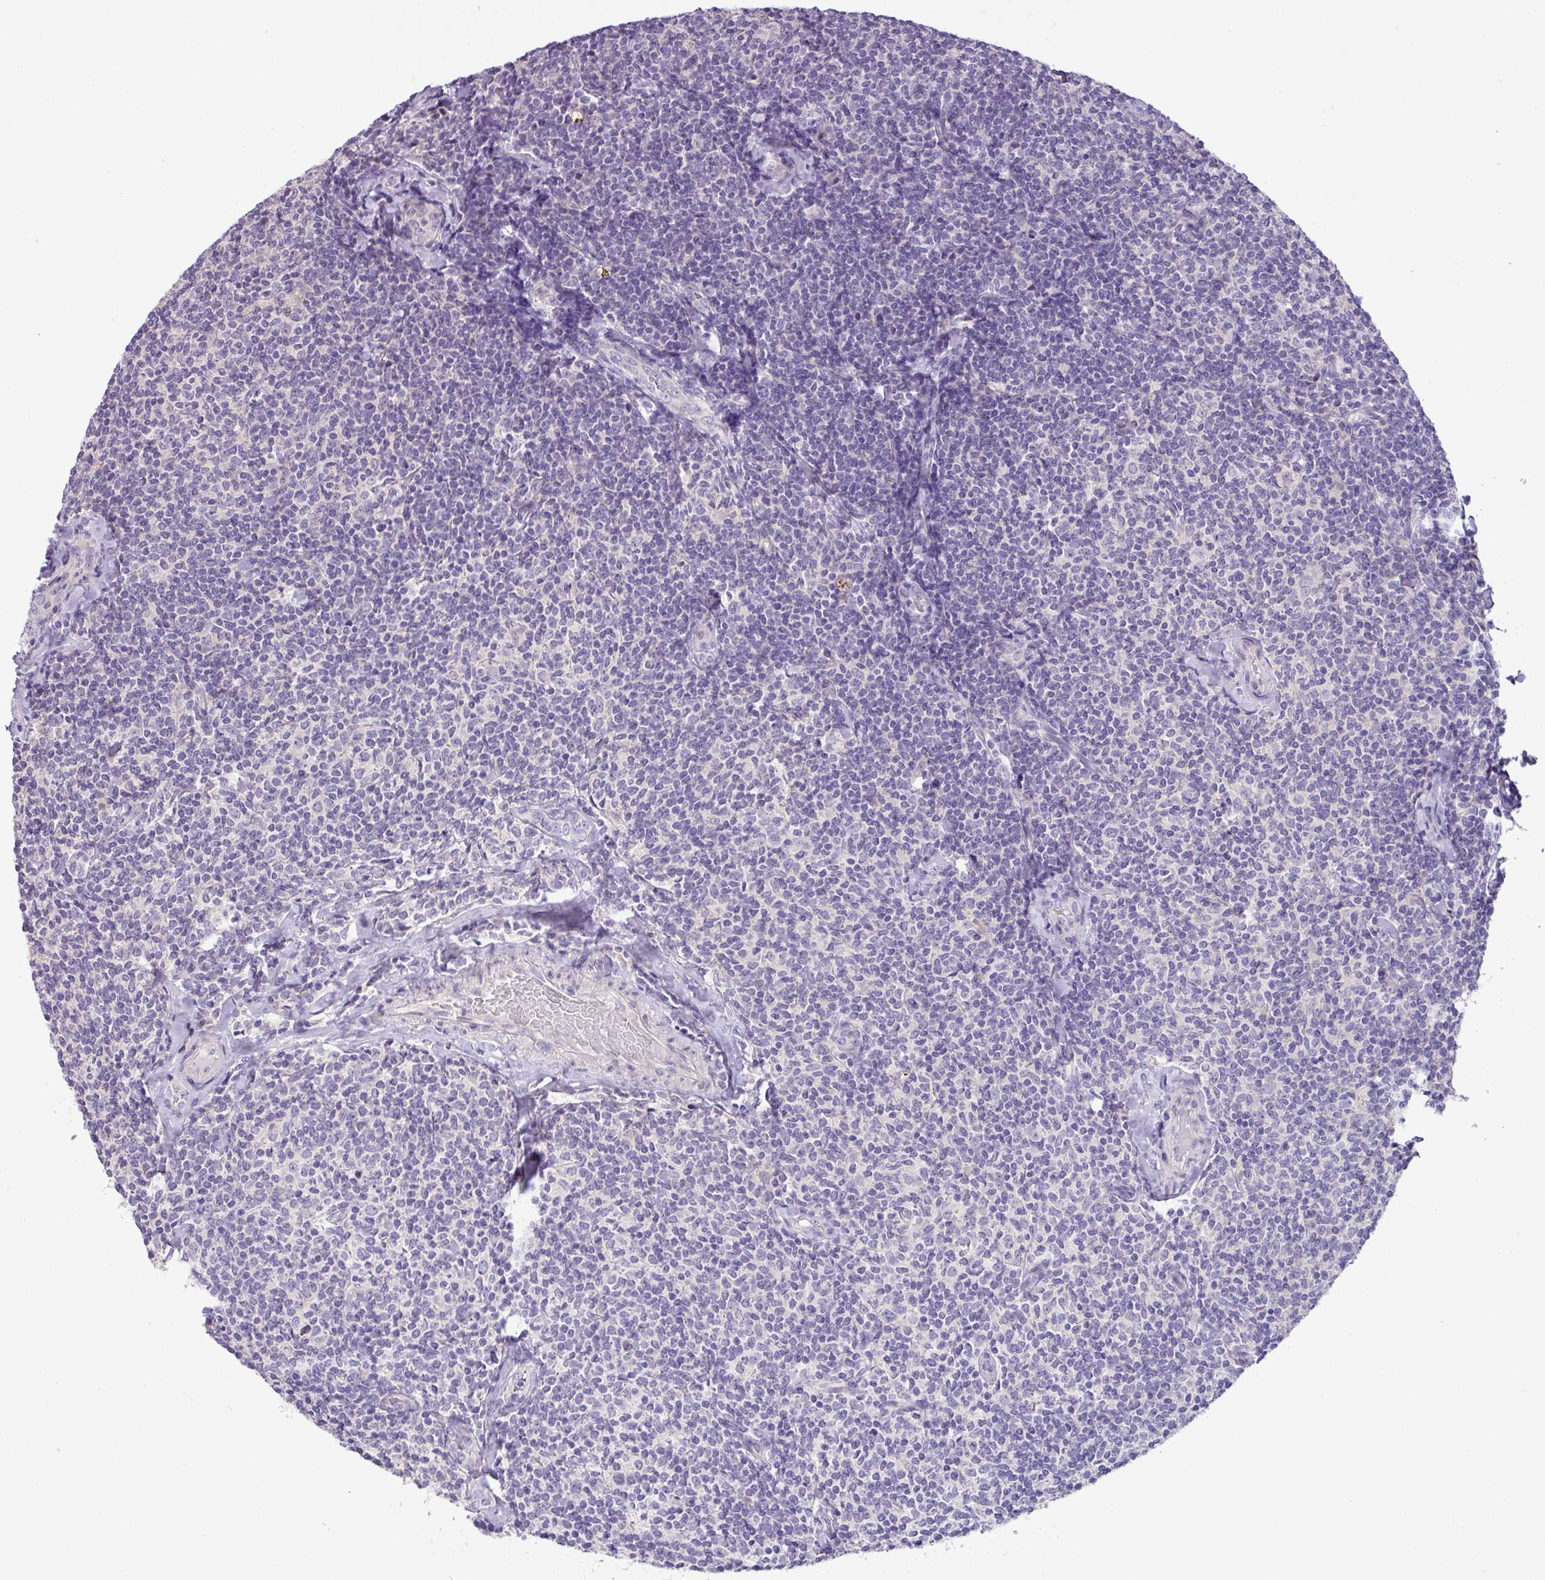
{"staining": {"intensity": "negative", "quantity": "none", "location": "none"}, "tissue": "lymphoma", "cell_type": "Tumor cells", "image_type": "cancer", "snomed": [{"axis": "morphology", "description": "Malignant lymphoma, non-Hodgkin's type, Low grade"}, {"axis": "topography", "description": "Lymph node"}], "caption": "An immunohistochemistry (IHC) micrograph of lymphoma is shown. There is no staining in tumor cells of lymphoma. (DAB (3,3'-diaminobenzidine) immunohistochemistry (IHC) visualized using brightfield microscopy, high magnification).", "gene": "PNLDC1", "patient": {"sex": "female", "age": 56}}